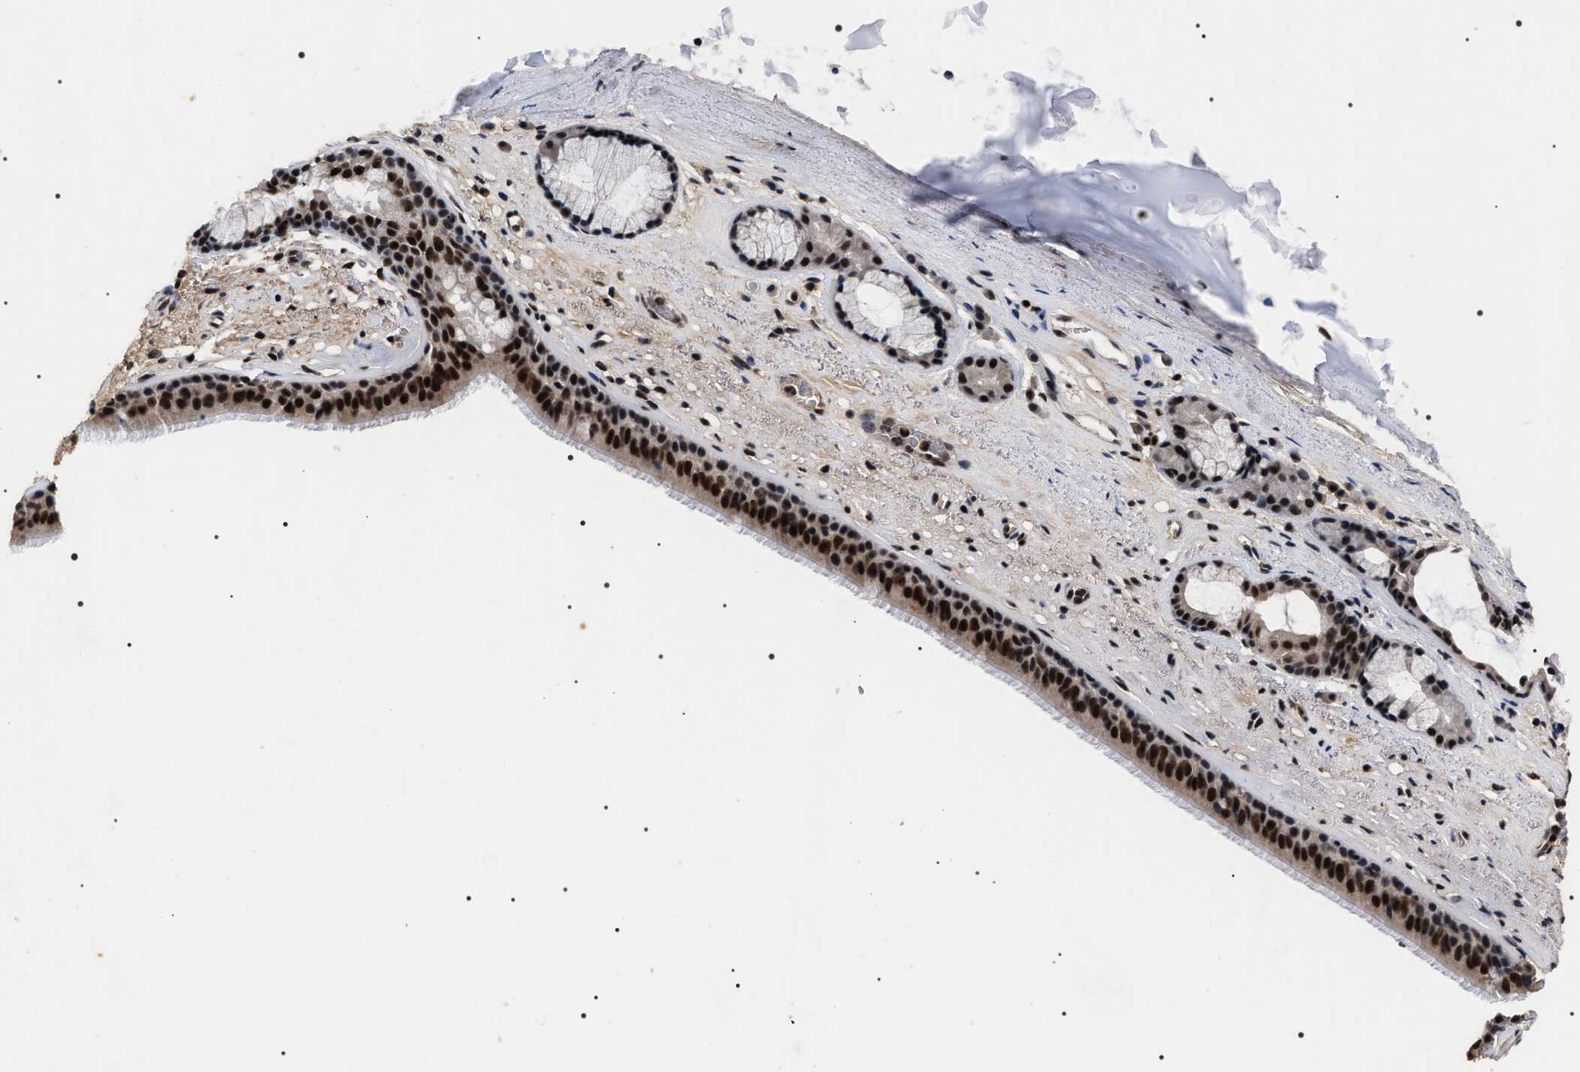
{"staining": {"intensity": "strong", "quantity": ">75%", "location": "nuclear"}, "tissue": "bronchus", "cell_type": "Respiratory epithelial cells", "image_type": "normal", "snomed": [{"axis": "morphology", "description": "Normal tissue, NOS"}, {"axis": "topography", "description": "Cartilage tissue"}], "caption": "Approximately >75% of respiratory epithelial cells in benign bronchus demonstrate strong nuclear protein staining as visualized by brown immunohistochemical staining.", "gene": "RRP1B", "patient": {"sex": "female", "age": 63}}